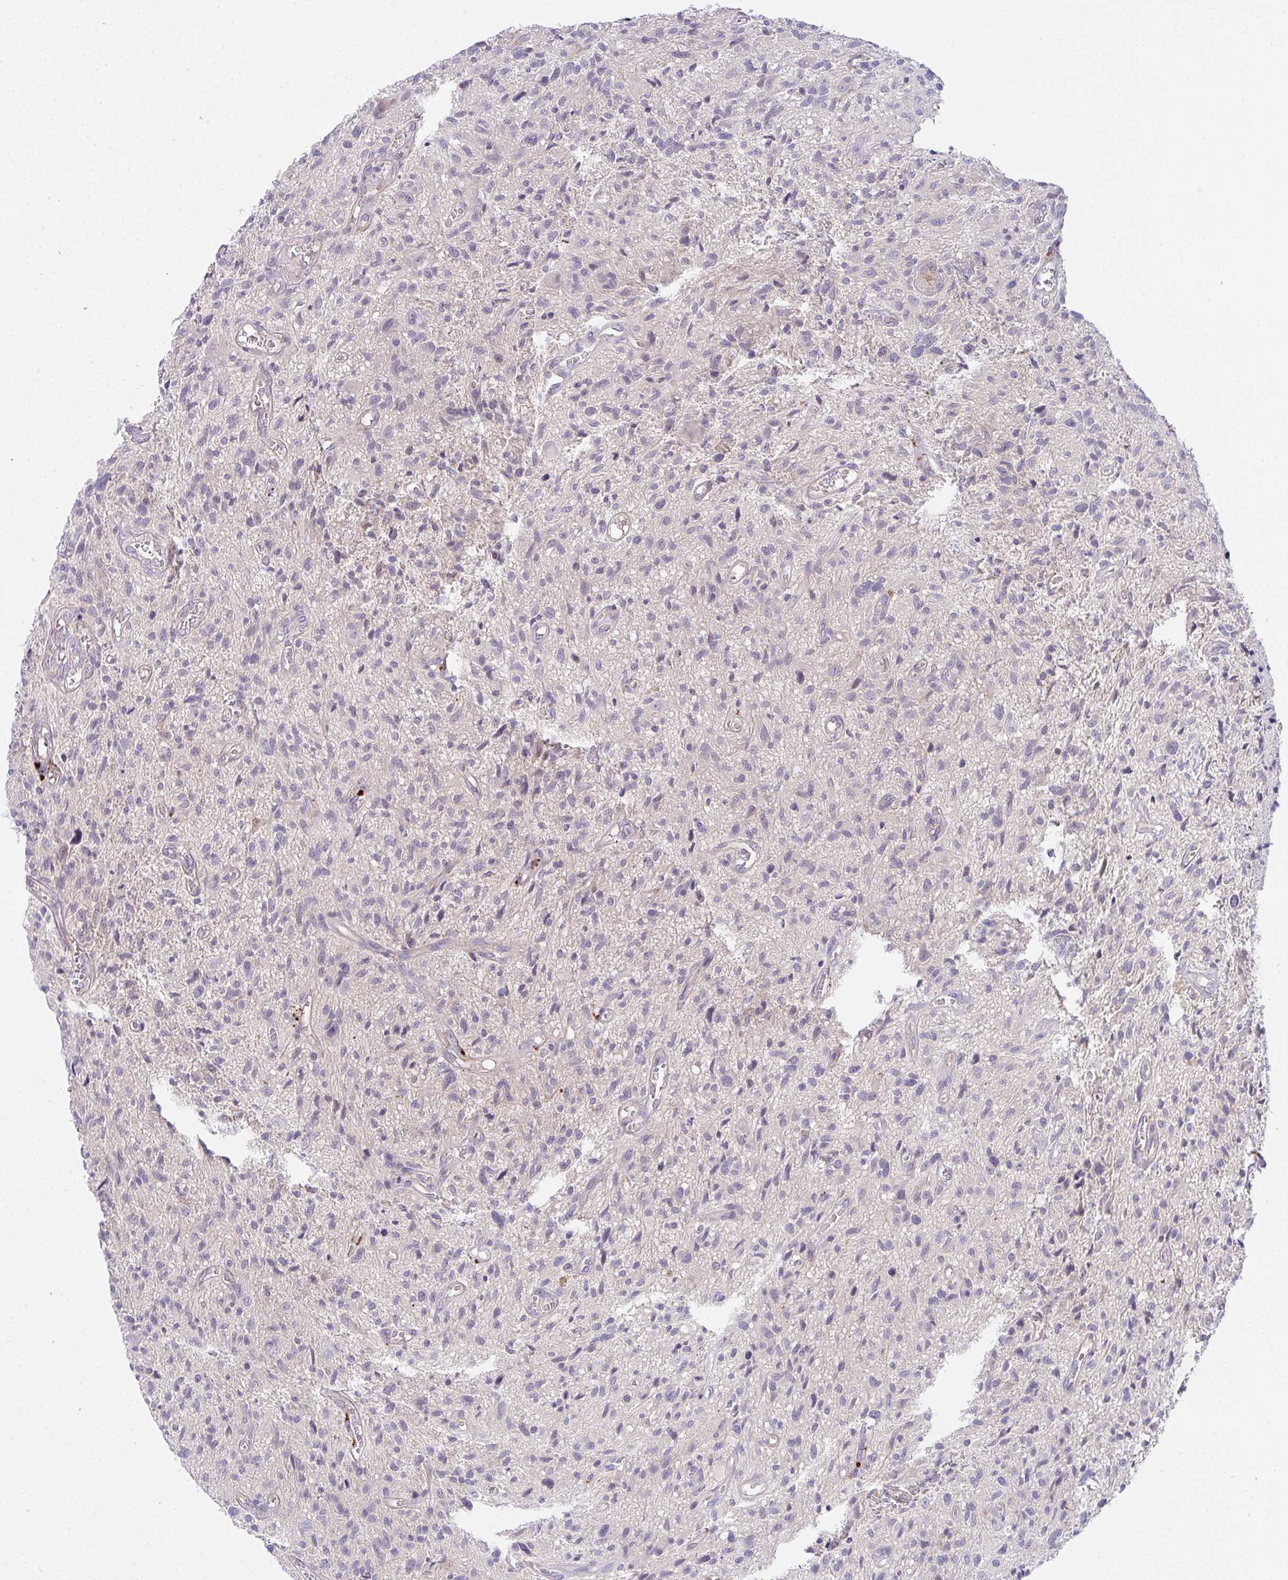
{"staining": {"intensity": "negative", "quantity": "none", "location": "none"}, "tissue": "glioma", "cell_type": "Tumor cells", "image_type": "cancer", "snomed": [{"axis": "morphology", "description": "Glioma, malignant, High grade"}, {"axis": "topography", "description": "Brain"}], "caption": "Malignant glioma (high-grade) was stained to show a protein in brown. There is no significant staining in tumor cells. Nuclei are stained in blue.", "gene": "HOXD12", "patient": {"sex": "male", "age": 75}}